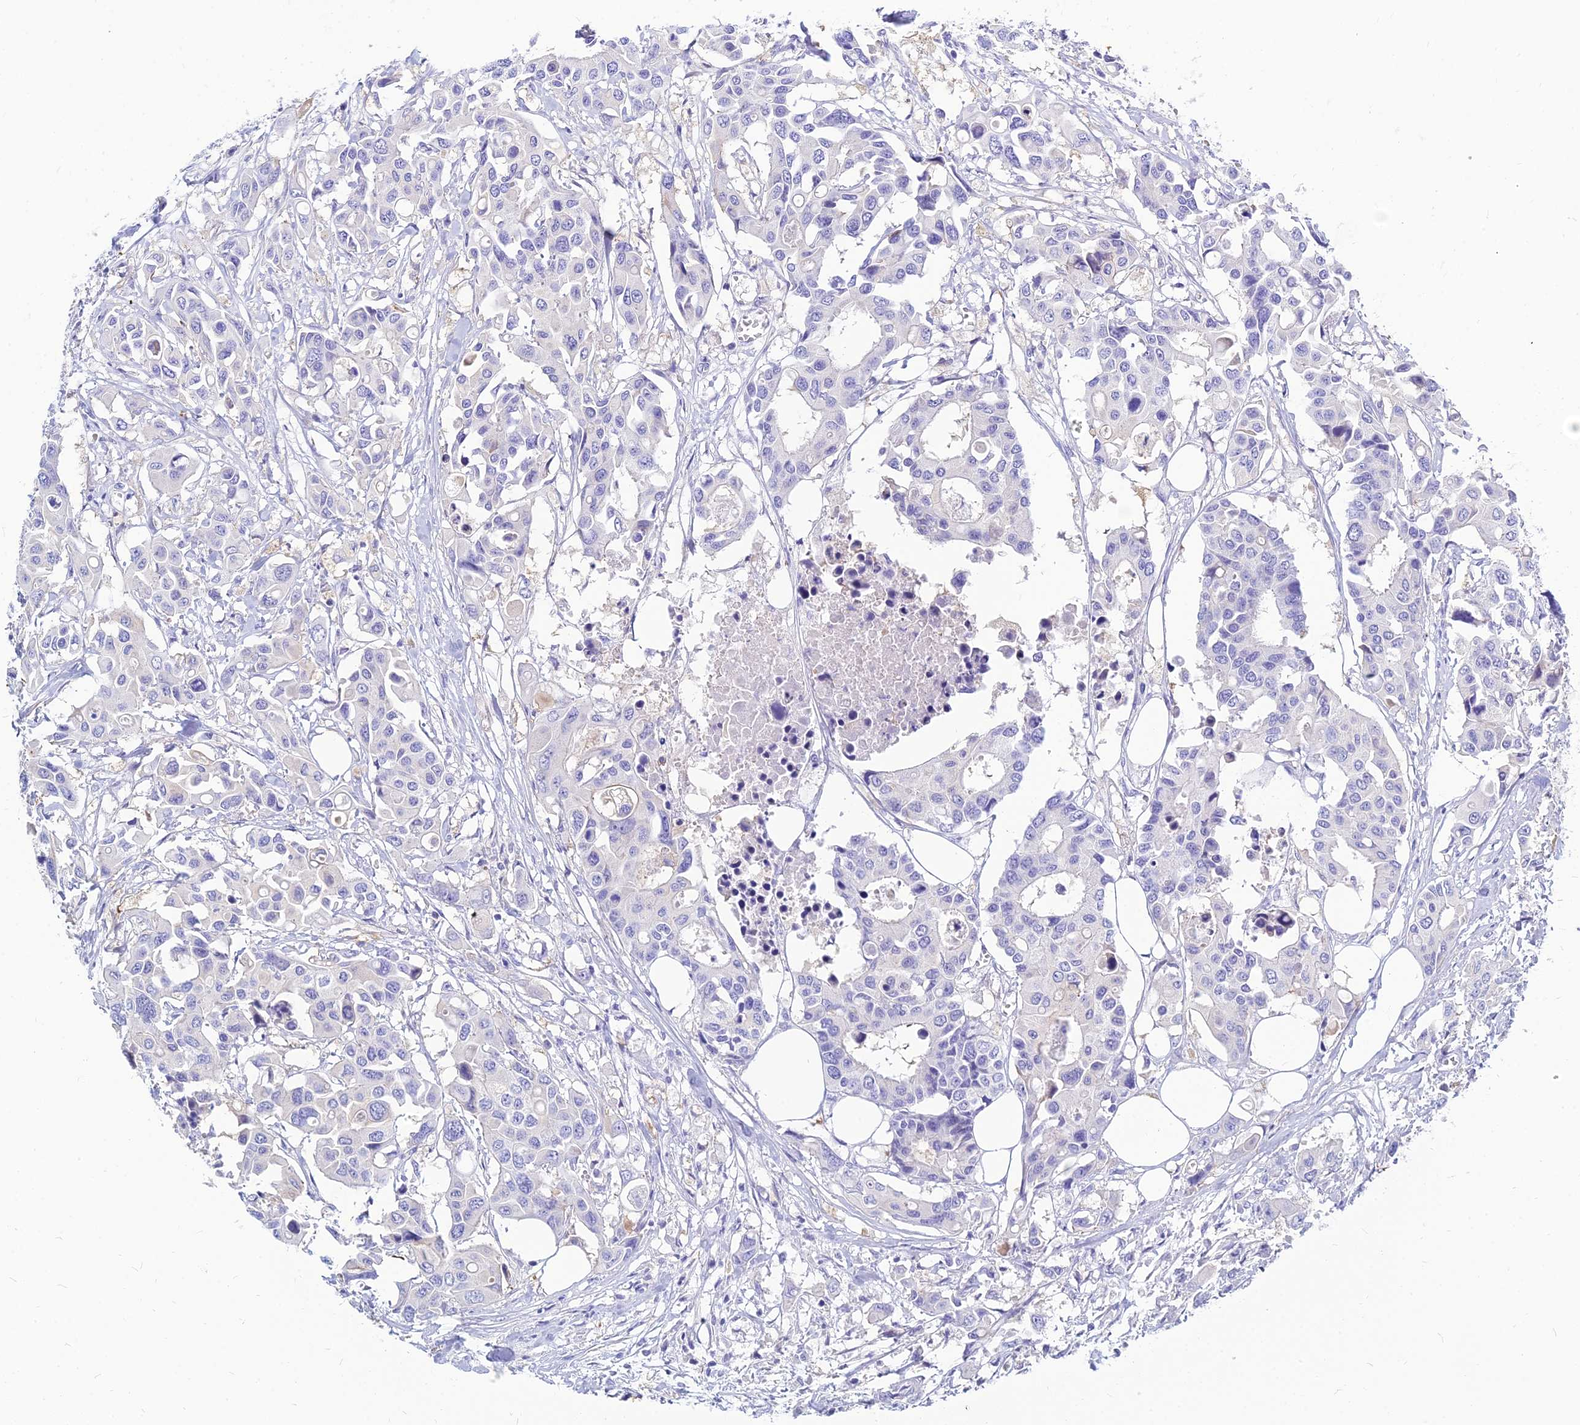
{"staining": {"intensity": "negative", "quantity": "none", "location": "none"}, "tissue": "colorectal cancer", "cell_type": "Tumor cells", "image_type": "cancer", "snomed": [{"axis": "morphology", "description": "Adenocarcinoma, NOS"}, {"axis": "topography", "description": "Colon"}], "caption": "Immunohistochemical staining of colorectal cancer (adenocarcinoma) reveals no significant staining in tumor cells.", "gene": "ZNF552", "patient": {"sex": "male", "age": 77}}